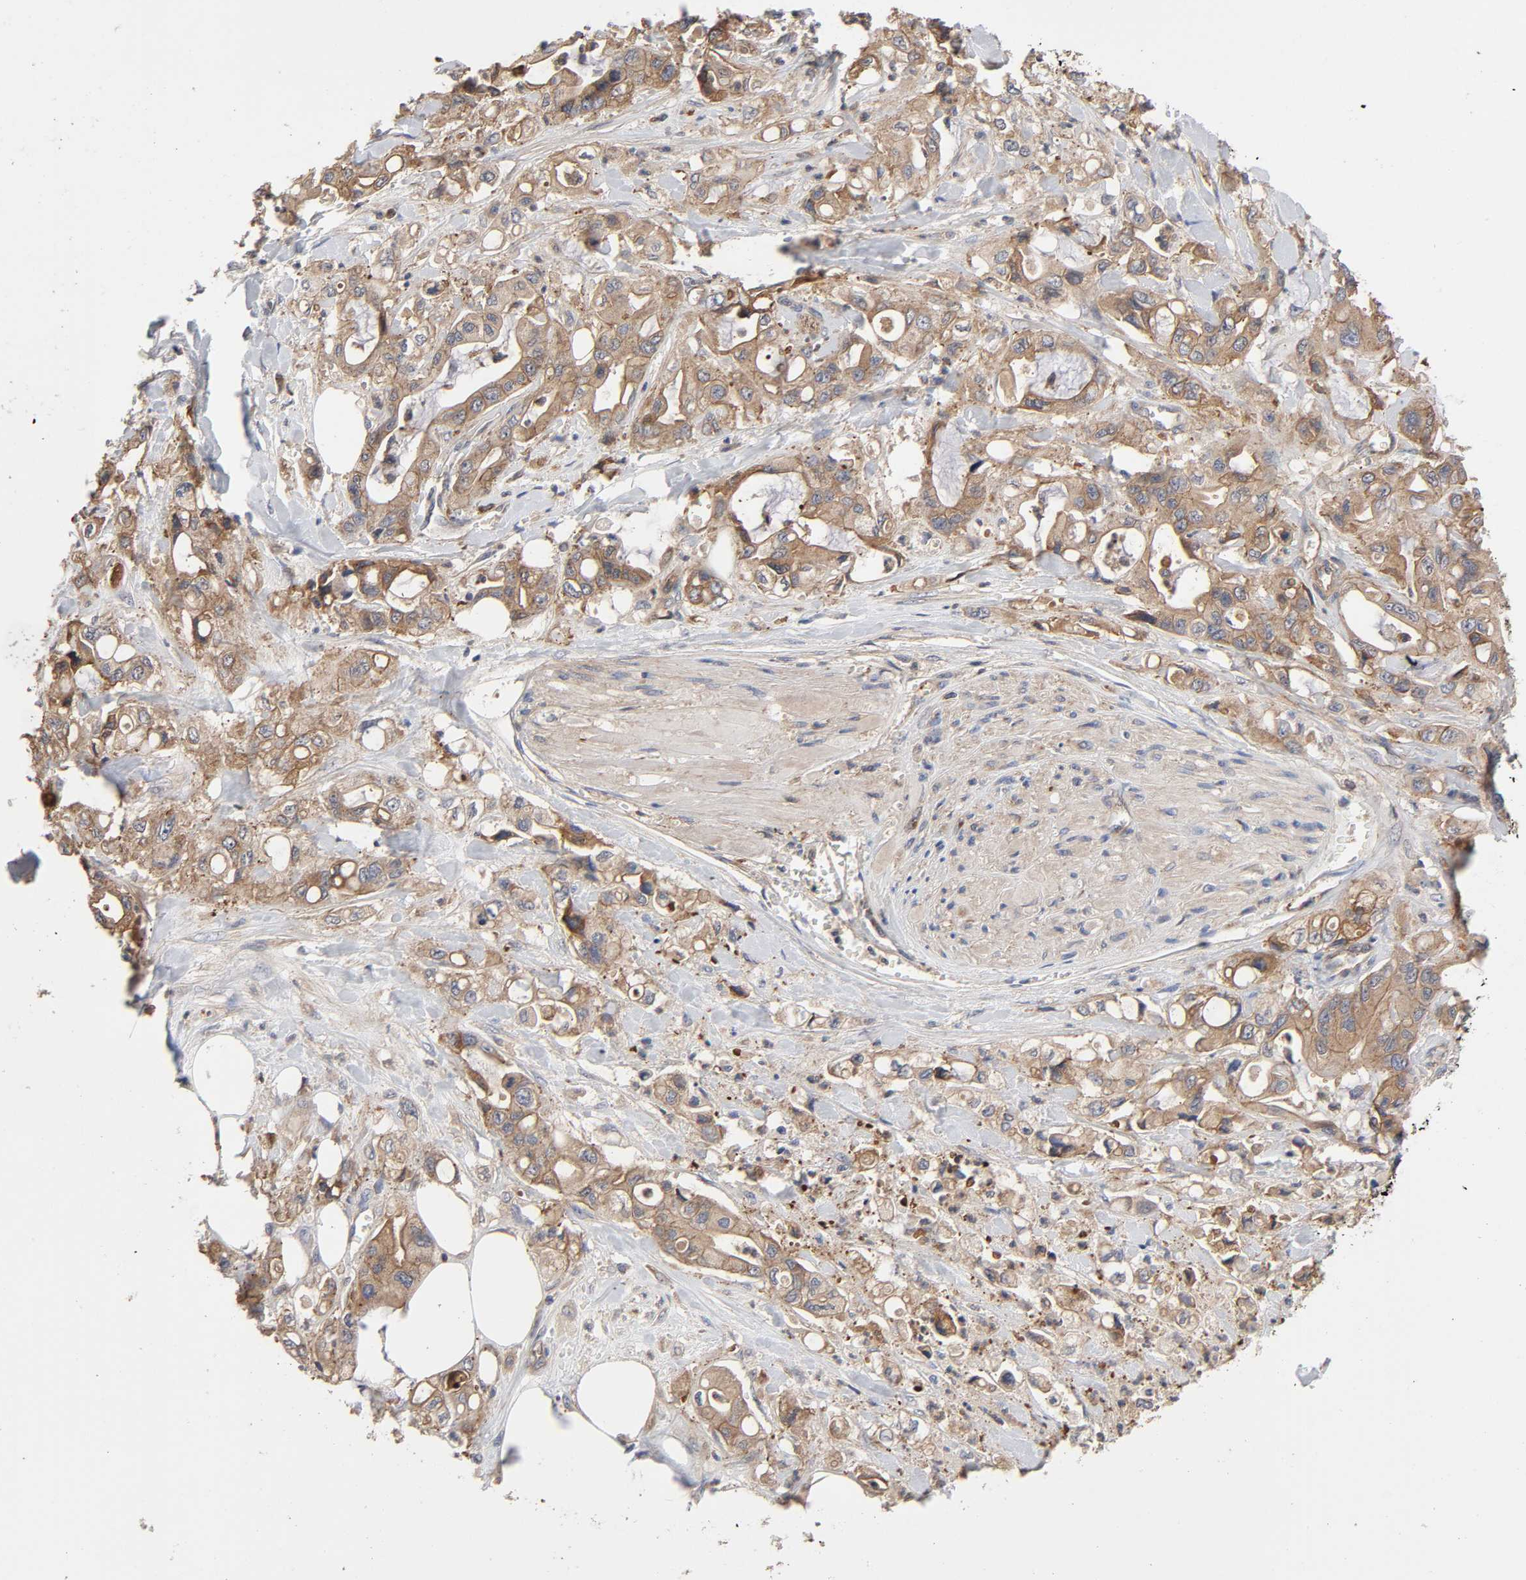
{"staining": {"intensity": "moderate", "quantity": "25%-75%", "location": "cytoplasmic/membranous"}, "tissue": "pancreatic cancer", "cell_type": "Tumor cells", "image_type": "cancer", "snomed": [{"axis": "morphology", "description": "Adenocarcinoma, NOS"}, {"axis": "topography", "description": "Pancreas"}], "caption": "High-power microscopy captured an immunohistochemistry micrograph of pancreatic adenocarcinoma, revealing moderate cytoplasmic/membranous positivity in about 25%-75% of tumor cells.", "gene": "LAMTOR2", "patient": {"sex": "male", "age": 70}}